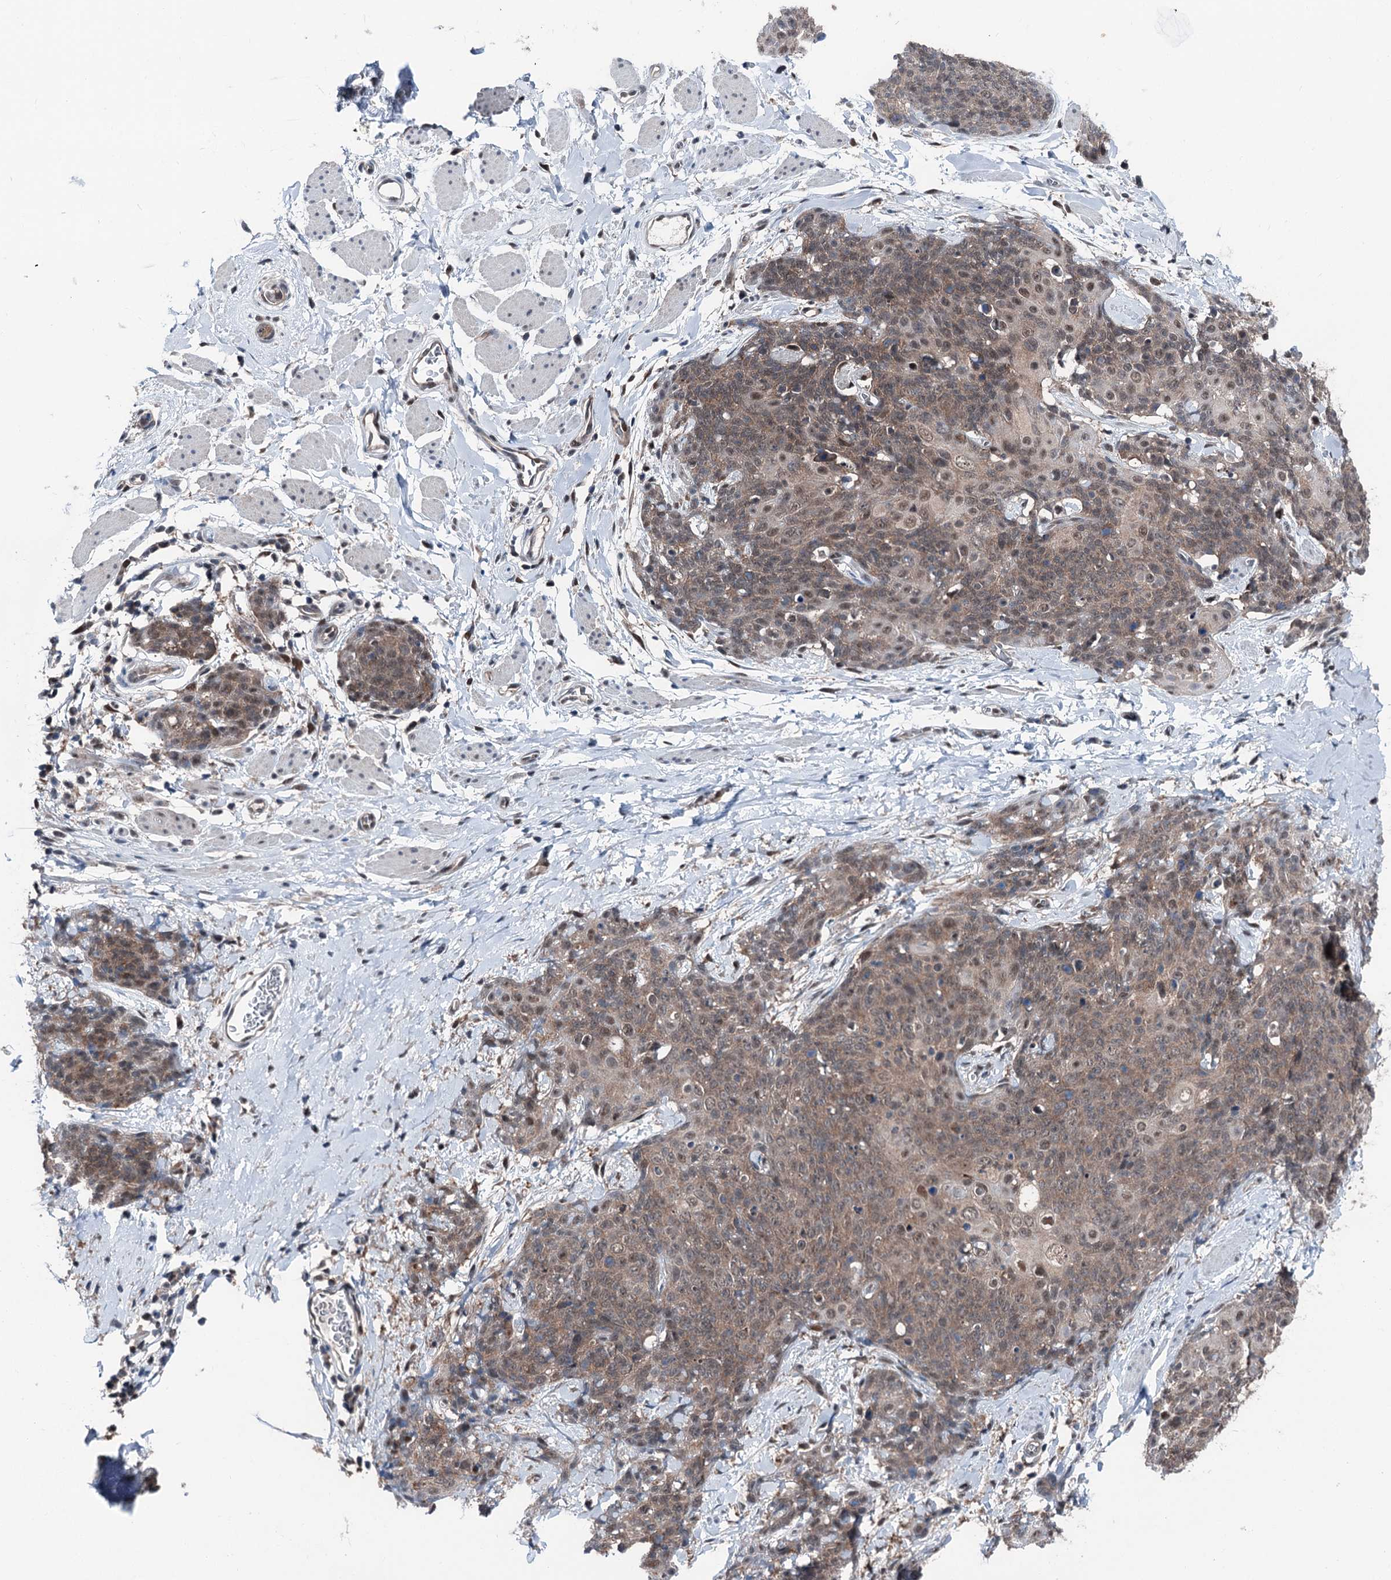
{"staining": {"intensity": "moderate", "quantity": "25%-75%", "location": "cytoplasmic/membranous,nuclear"}, "tissue": "skin cancer", "cell_type": "Tumor cells", "image_type": "cancer", "snomed": [{"axis": "morphology", "description": "Squamous cell carcinoma, NOS"}, {"axis": "topography", "description": "Skin"}, {"axis": "topography", "description": "Vulva"}], "caption": "High-power microscopy captured an immunohistochemistry (IHC) histopathology image of squamous cell carcinoma (skin), revealing moderate cytoplasmic/membranous and nuclear staining in approximately 25%-75% of tumor cells. Immunohistochemistry stains the protein in brown and the nuclei are stained blue.", "gene": "PSMD13", "patient": {"sex": "female", "age": 85}}